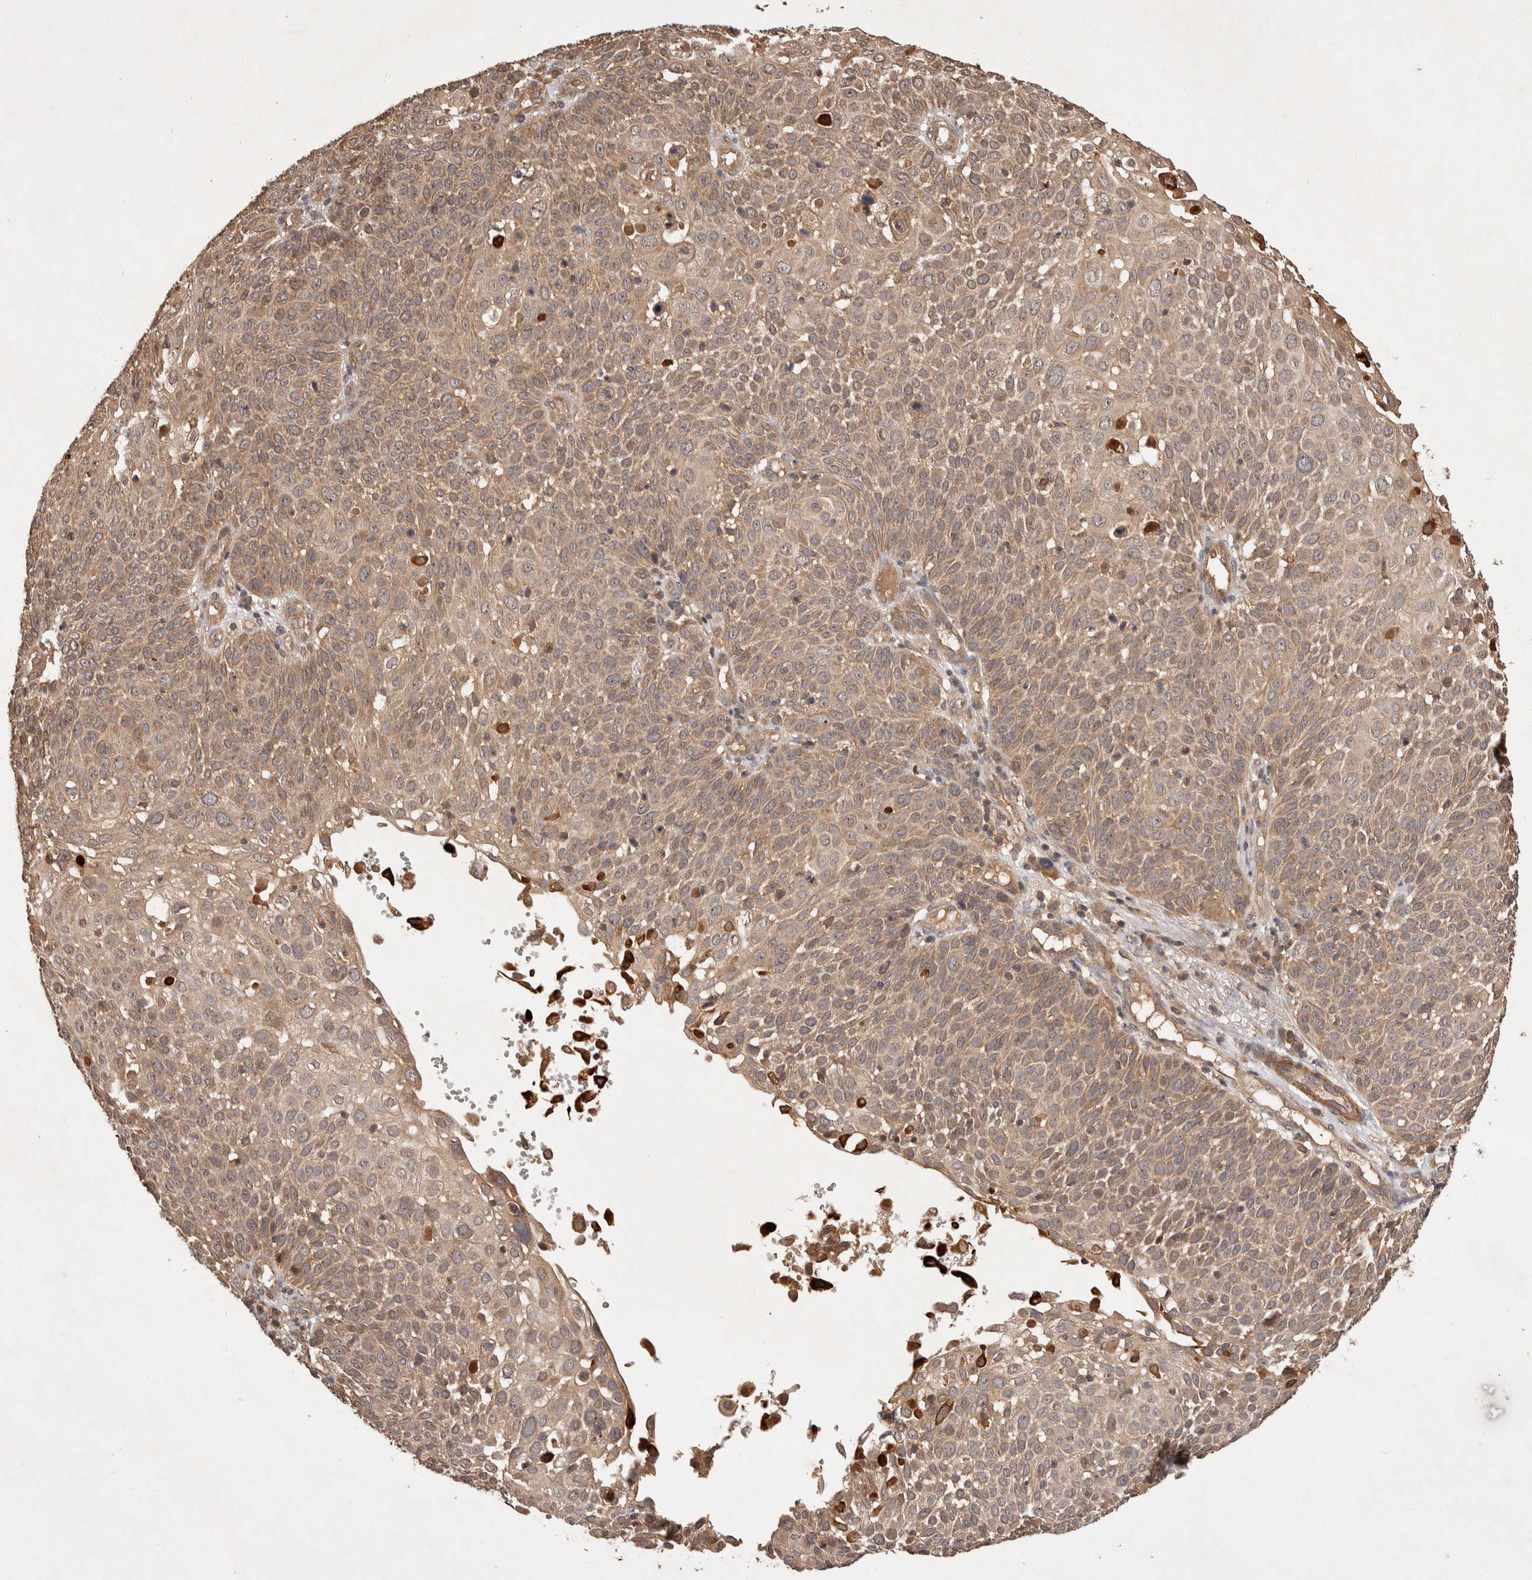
{"staining": {"intensity": "weak", "quantity": ">75%", "location": "cytoplasmic/membranous"}, "tissue": "cervical cancer", "cell_type": "Tumor cells", "image_type": "cancer", "snomed": [{"axis": "morphology", "description": "Squamous cell carcinoma, NOS"}, {"axis": "topography", "description": "Cervix"}], "caption": "Tumor cells demonstrate weak cytoplasmic/membranous staining in about >75% of cells in squamous cell carcinoma (cervical).", "gene": "NSMAF", "patient": {"sex": "female", "age": 74}}